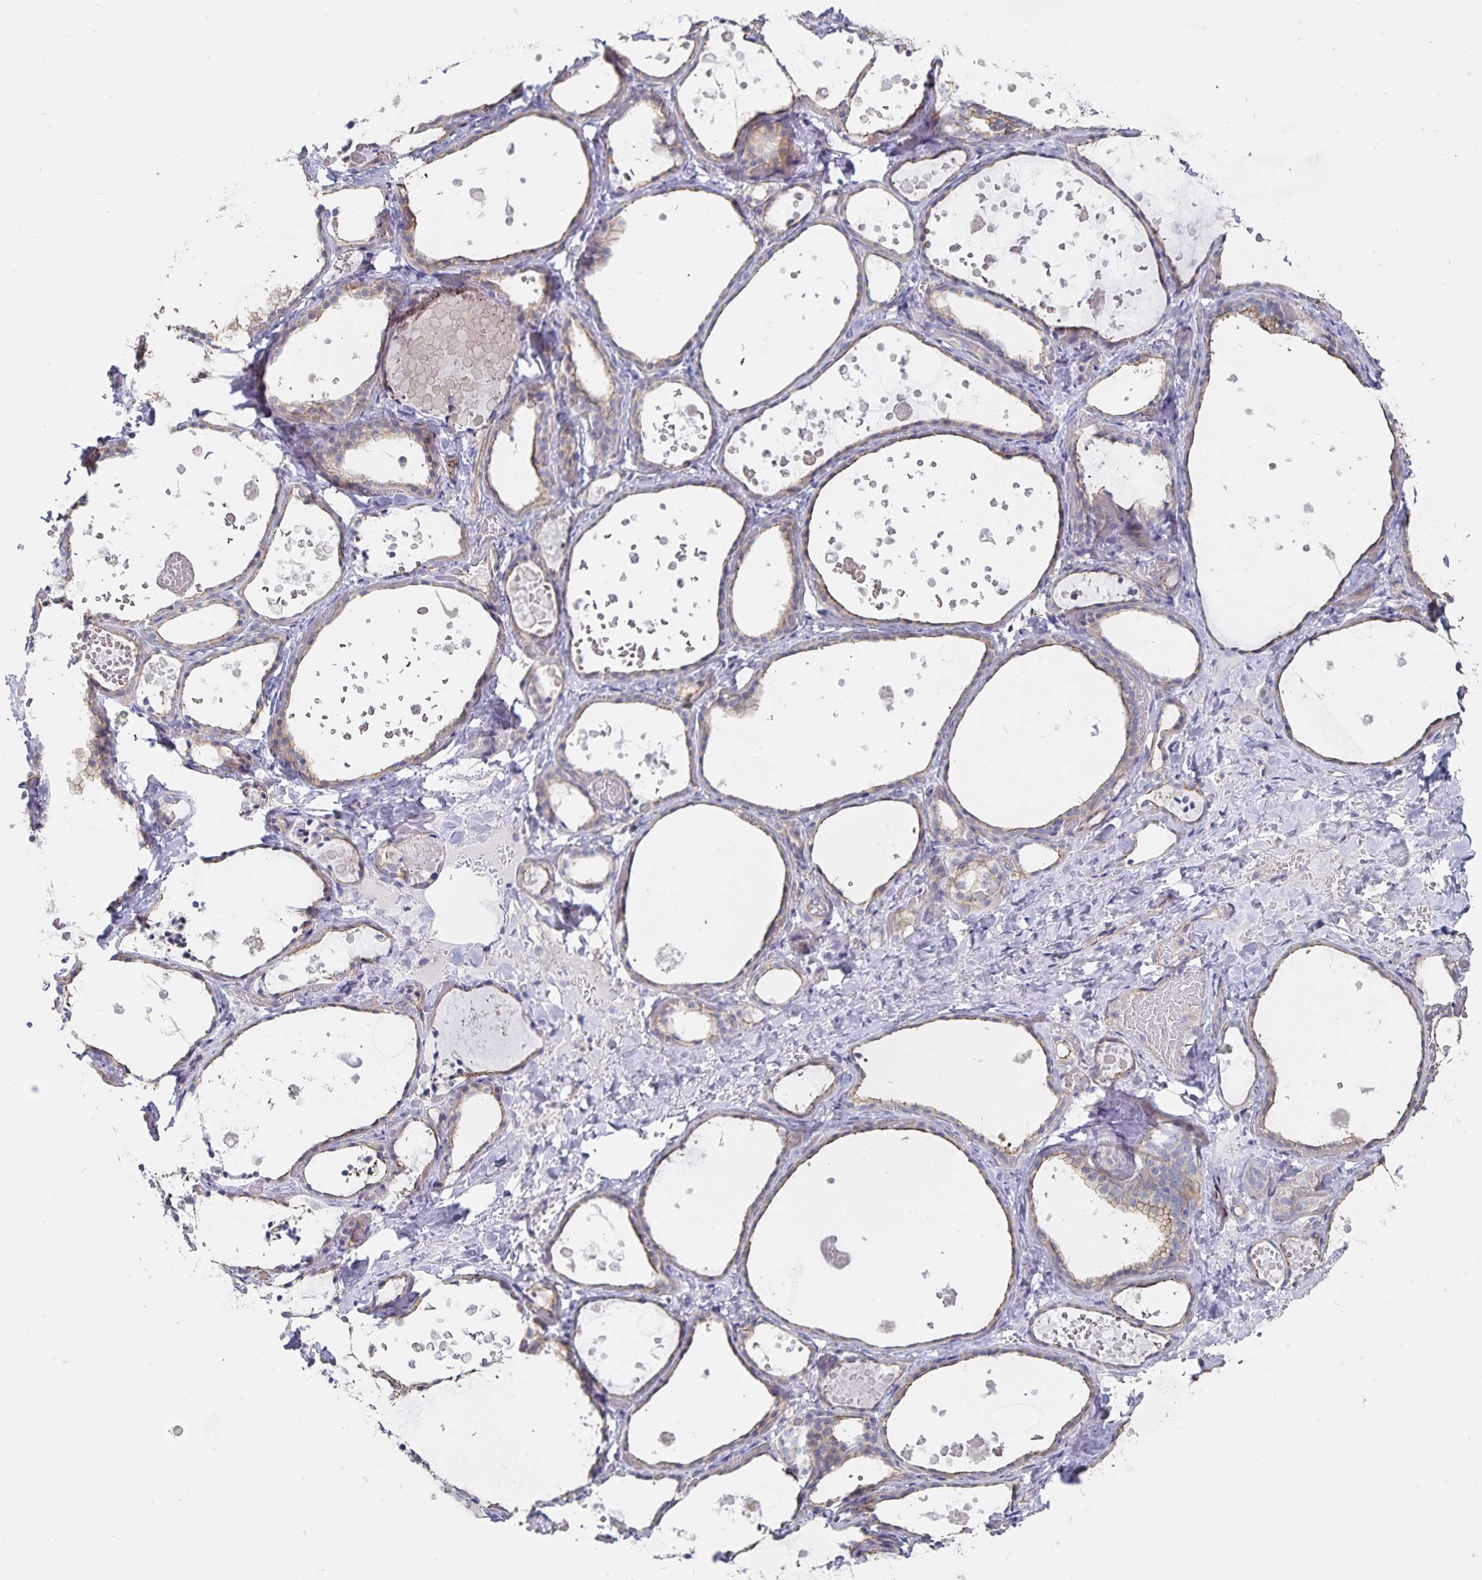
{"staining": {"intensity": "weak", "quantity": "25%-75%", "location": "cytoplasmic/membranous"}, "tissue": "thyroid gland", "cell_type": "Glandular cells", "image_type": "normal", "snomed": [{"axis": "morphology", "description": "Normal tissue, NOS"}, {"axis": "topography", "description": "Thyroid gland"}], "caption": "Thyroid gland stained for a protein shows weak cytoplasmic/membranous positivity in glandular cells. (Stains: DAB (3,3'-diaminobenzidine) in brown, nuclei in blue, Microscopy: brightfield microscopy at high magnification).", "gene": "SSTR1", "patient": {"sex": "female", "age": 56}}